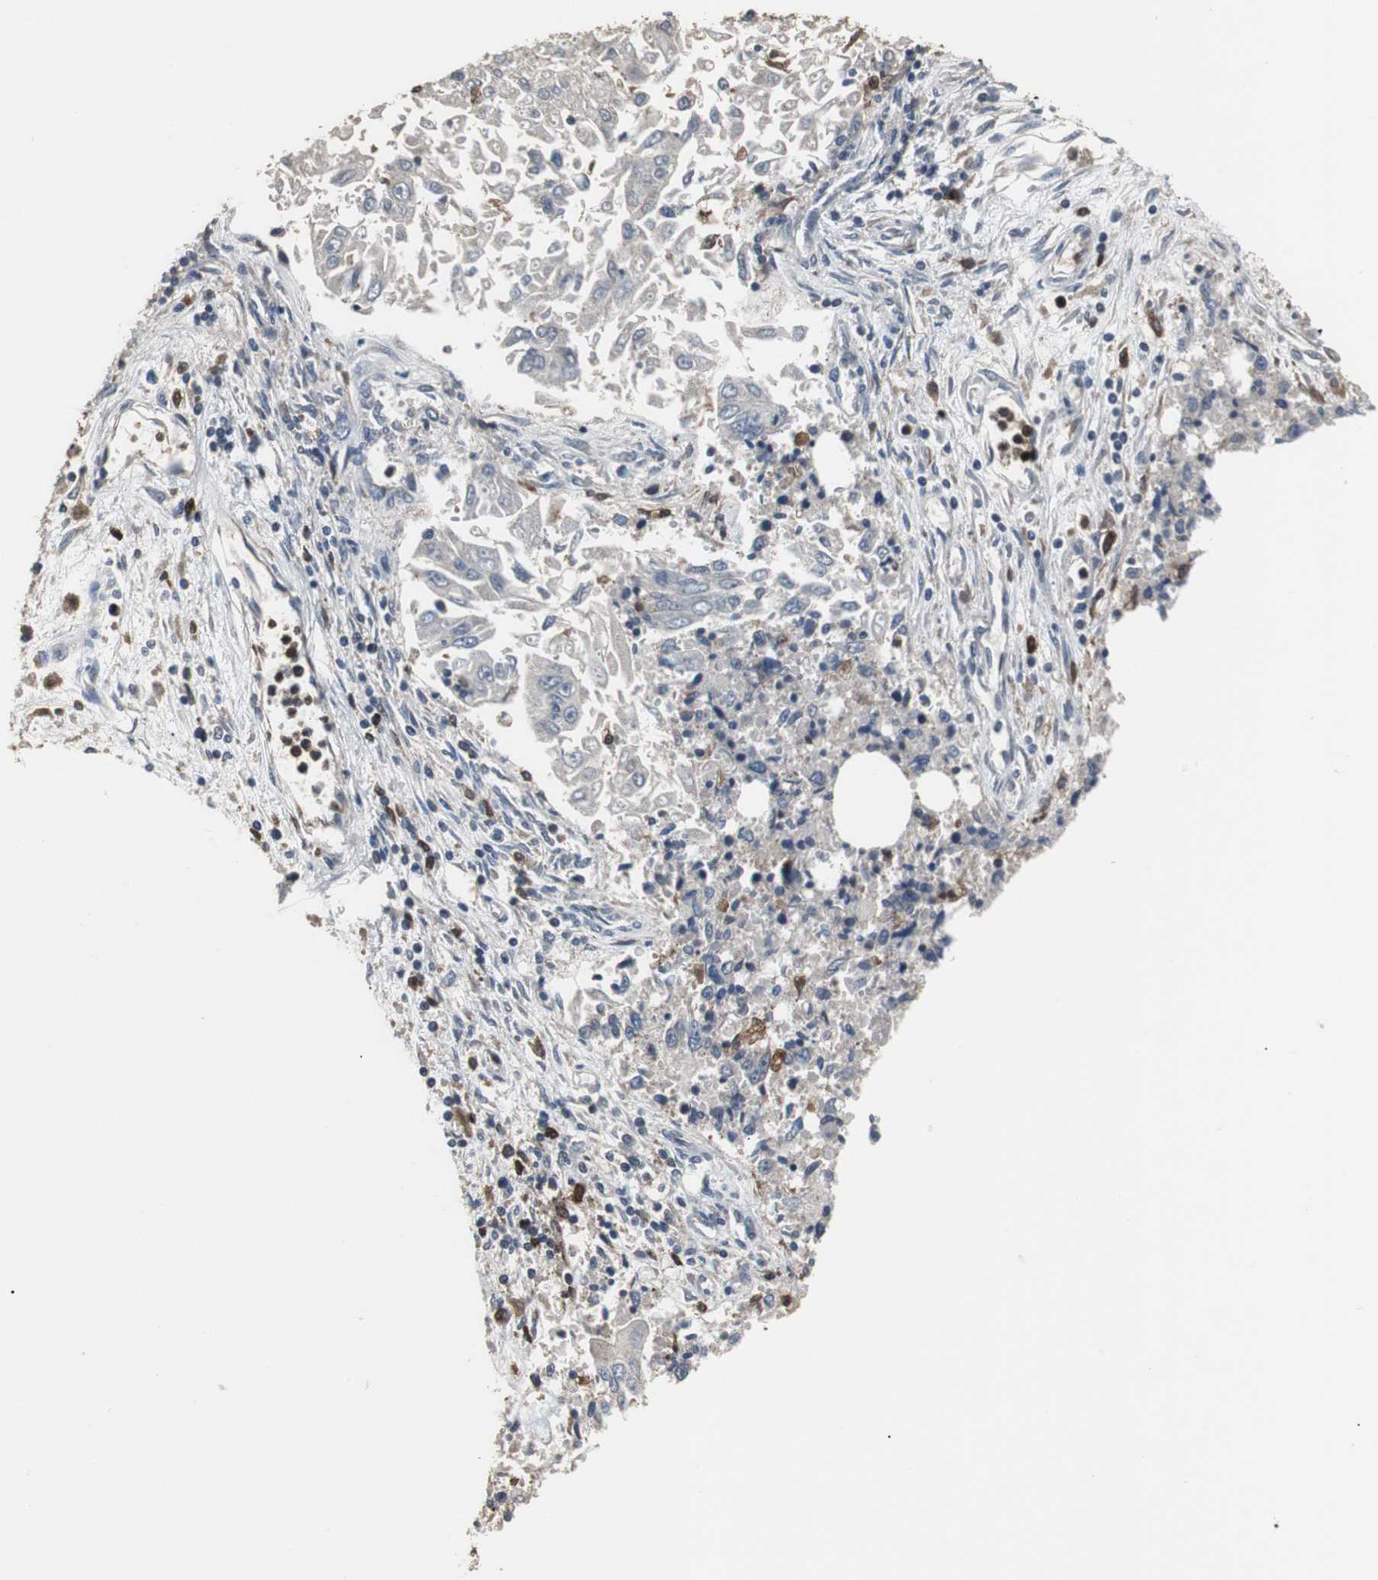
{"staining": {"intensity": "negative", "quantity": "none", "location": "none"}, "tissue": "lung cancer", "cell_type": "Tumor cells", "image_type": "cancer", "snomed": [{"axis": "morphology", "description": "Adenocarcinoma, NOS"}, {"axis": "topography", "description": "Lung"}], "caption": "Immunohistochemistry histopathology image of neoplastic tissue: human adenocarcinoma (lung) stained with DAB (3,3'-diaminobenzidine) exhibits no significant protein positivity in tumor cells.", "gene": "NCF2", "patient": {"sex": "male", "age": 84}}